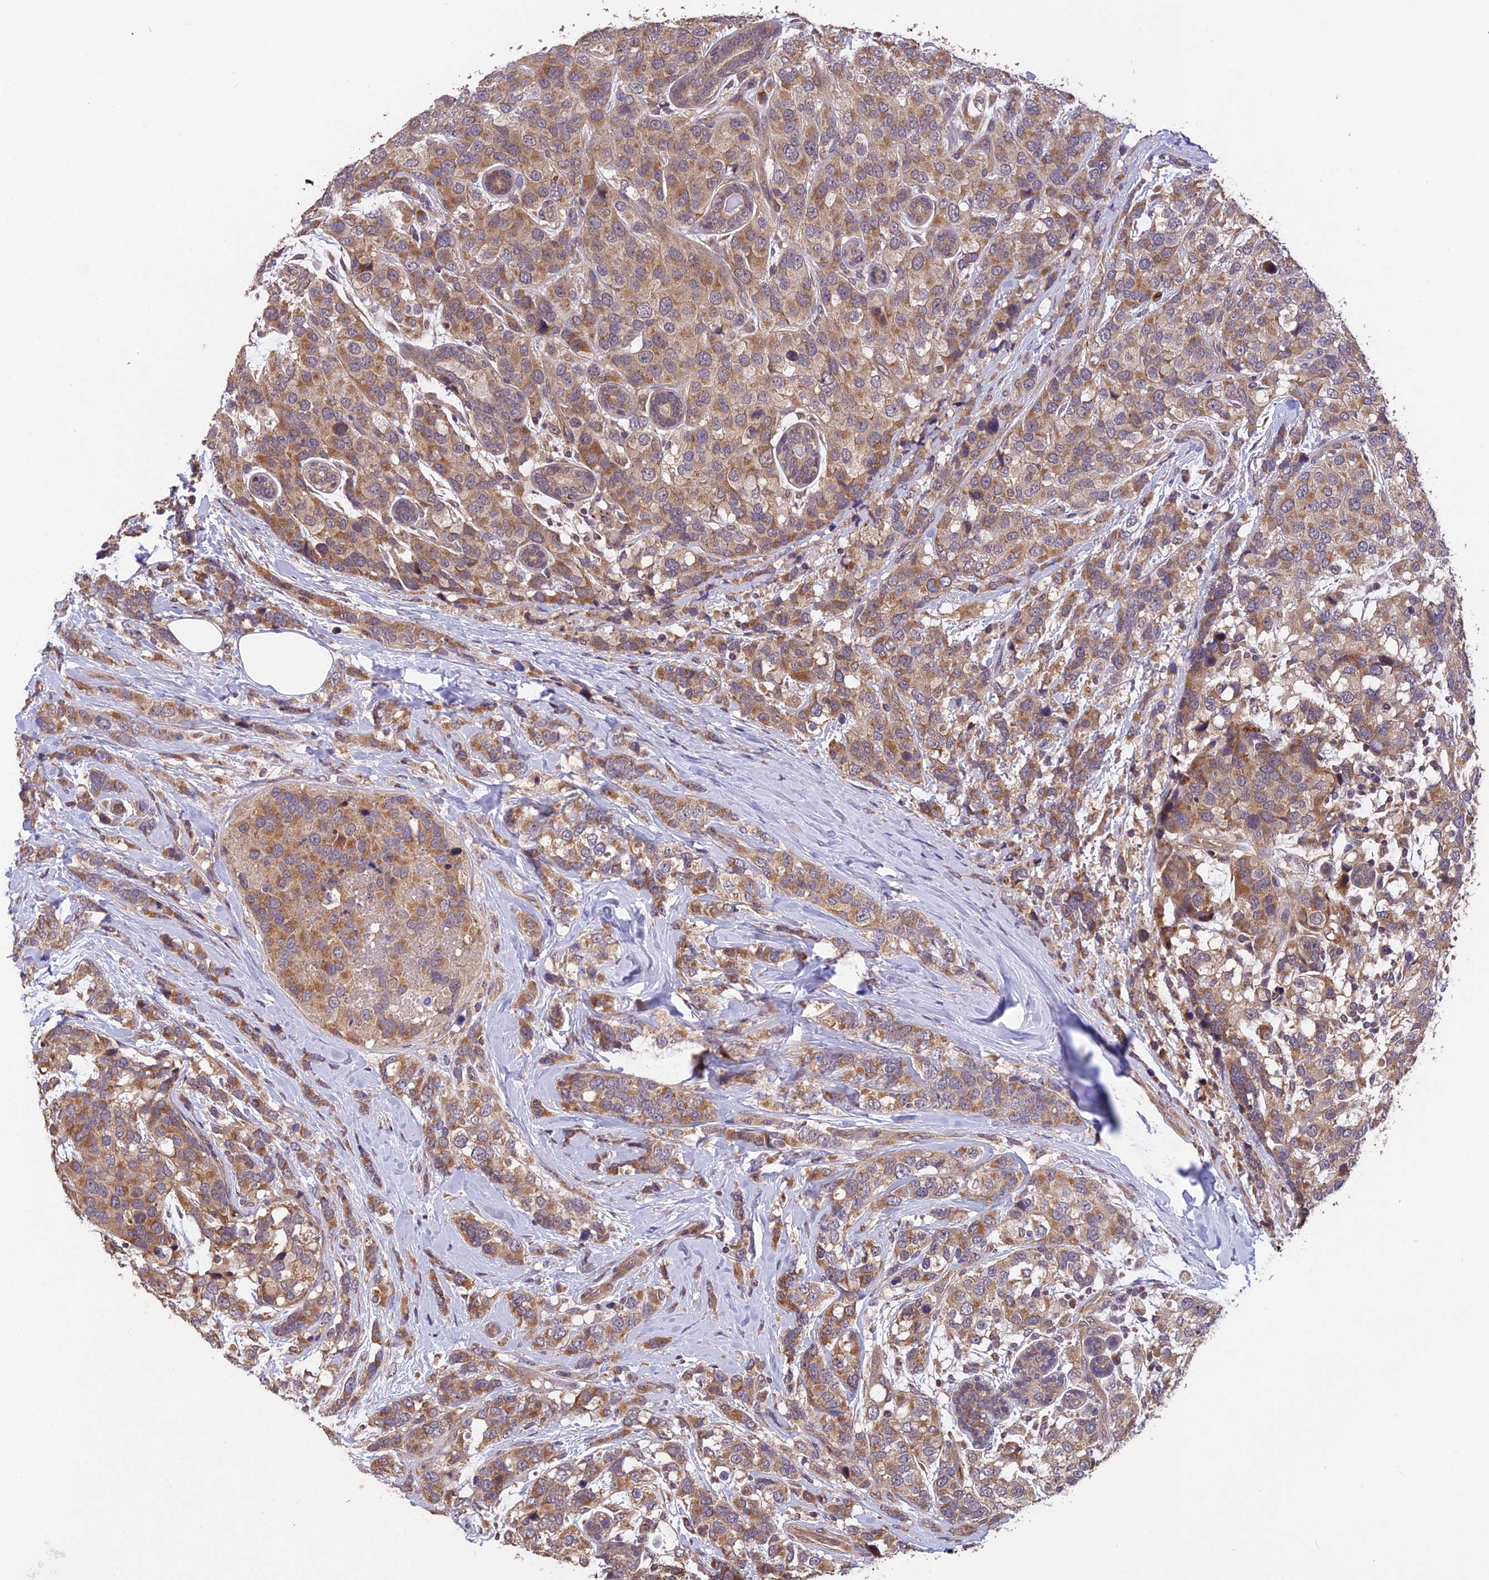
{"staining": {"intensity": "moderate", "quantity": ">75%", "location": "cytoplasmic/membranous"}, "tissue": "breast cancer", "cell_type": "Tumor cells", "image_type": "cancer", "snomed": [{"axis": "morphology", "description": "Lobular carcinoma"}, {"axis": "topography", "description": "Breast"}], "caption": "Protein staining displays moderate cytoplasmic/membranous expression in approximately >75% of tumor cells in breast cancer (lobular carcinoma).", "gene": "MNS1", "patient": {"sex": "female", "age": 59}}